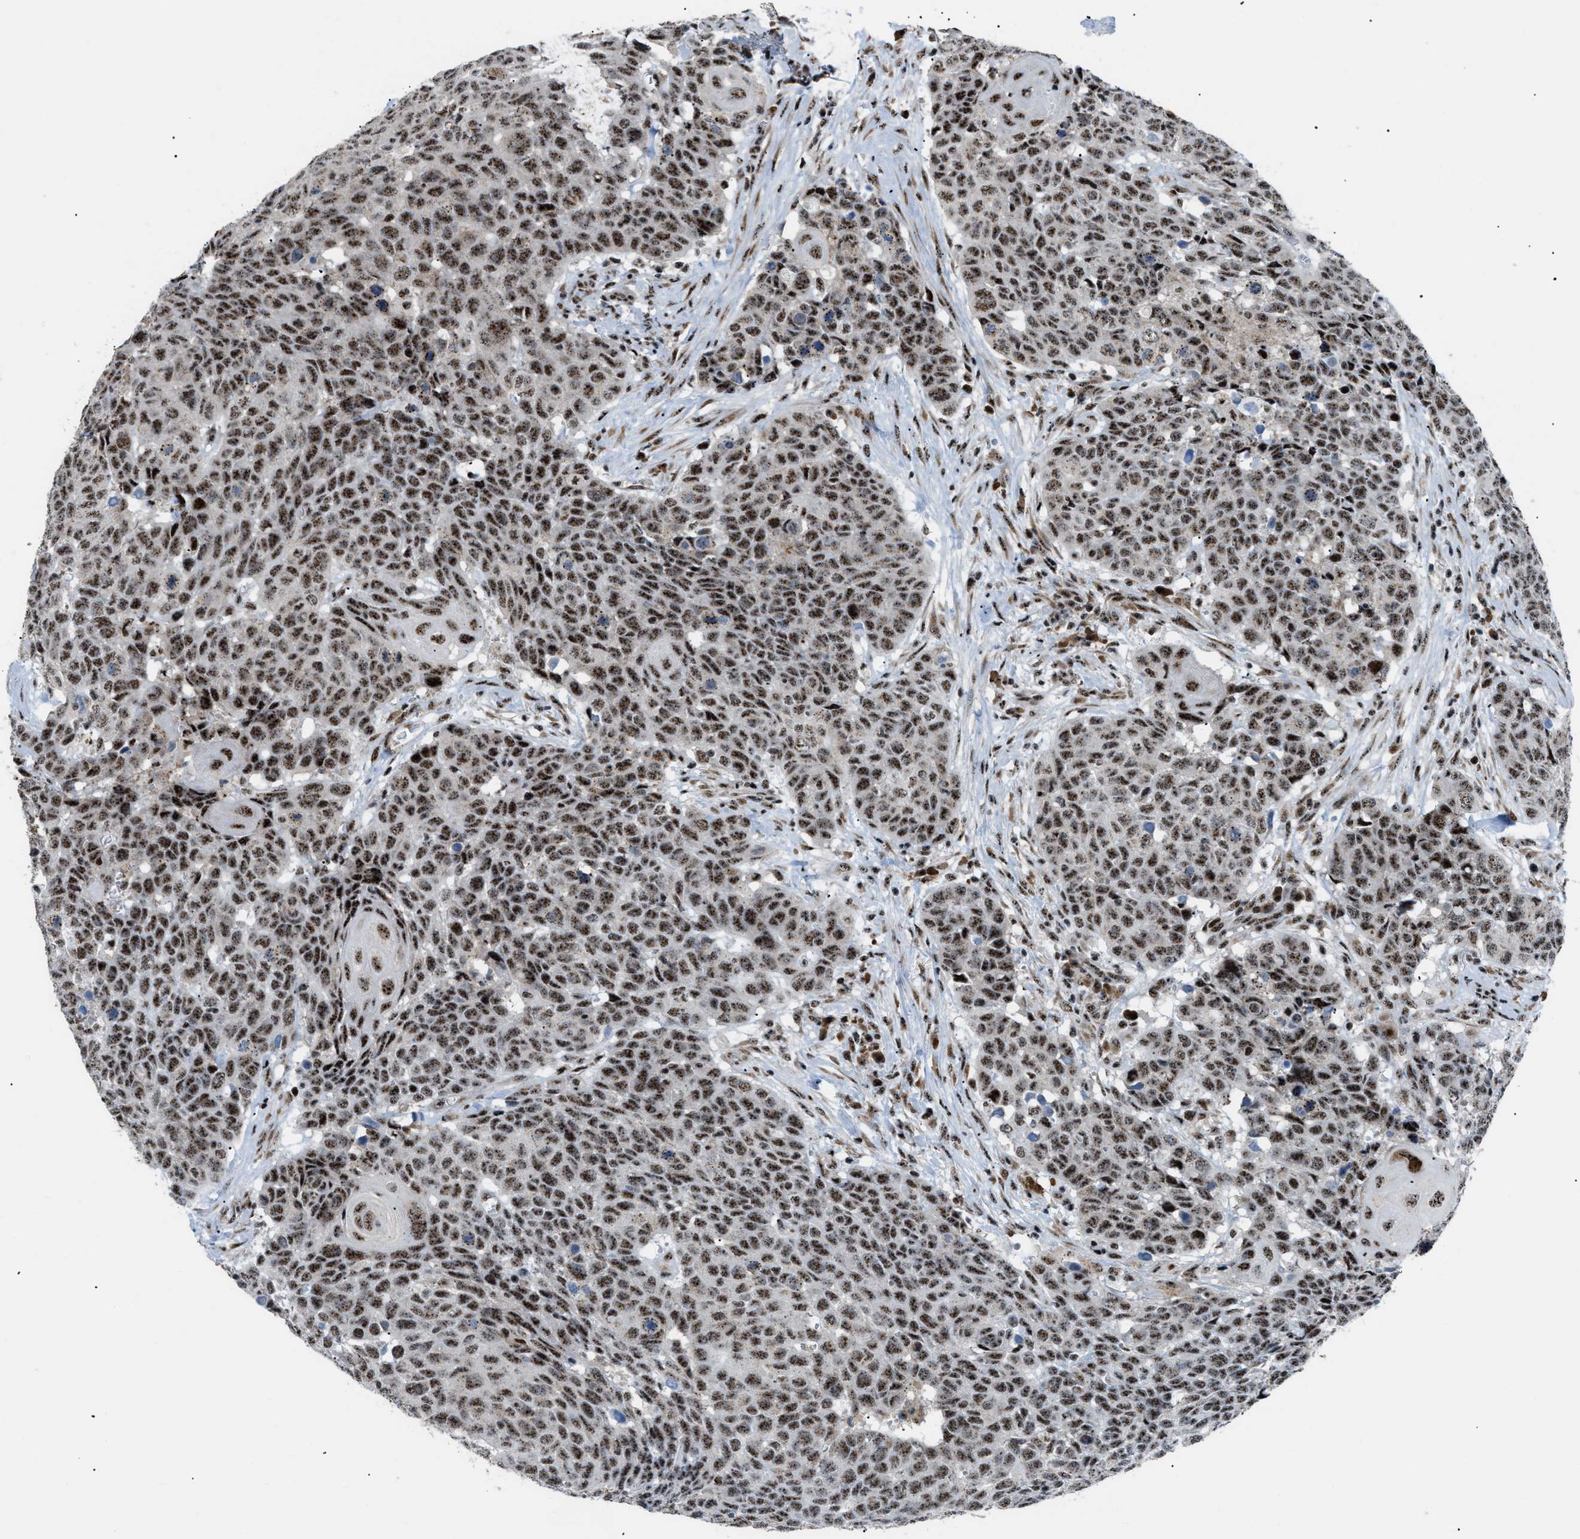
{"staining": {"intensity": "strong", "quantity": ">75%", "location": "nuclear"}, "tissue": "head and neck cancer", "cell_type": "Tumor cells", "image_type": "cancer", "snomed": [{"axis": "morphology", "description": "Squamous cell carcinoma, NOS"}, {"axis": "topography", "description": "Head-Neck"}], "caption": "Immunohistochemical staining of squamous cell carcinoma (head and neck) shows strong nuclear protein expression in about >75% of tumor cells.", "gene": "CDR2", "patient": {"sex": "male", "age": 66}}